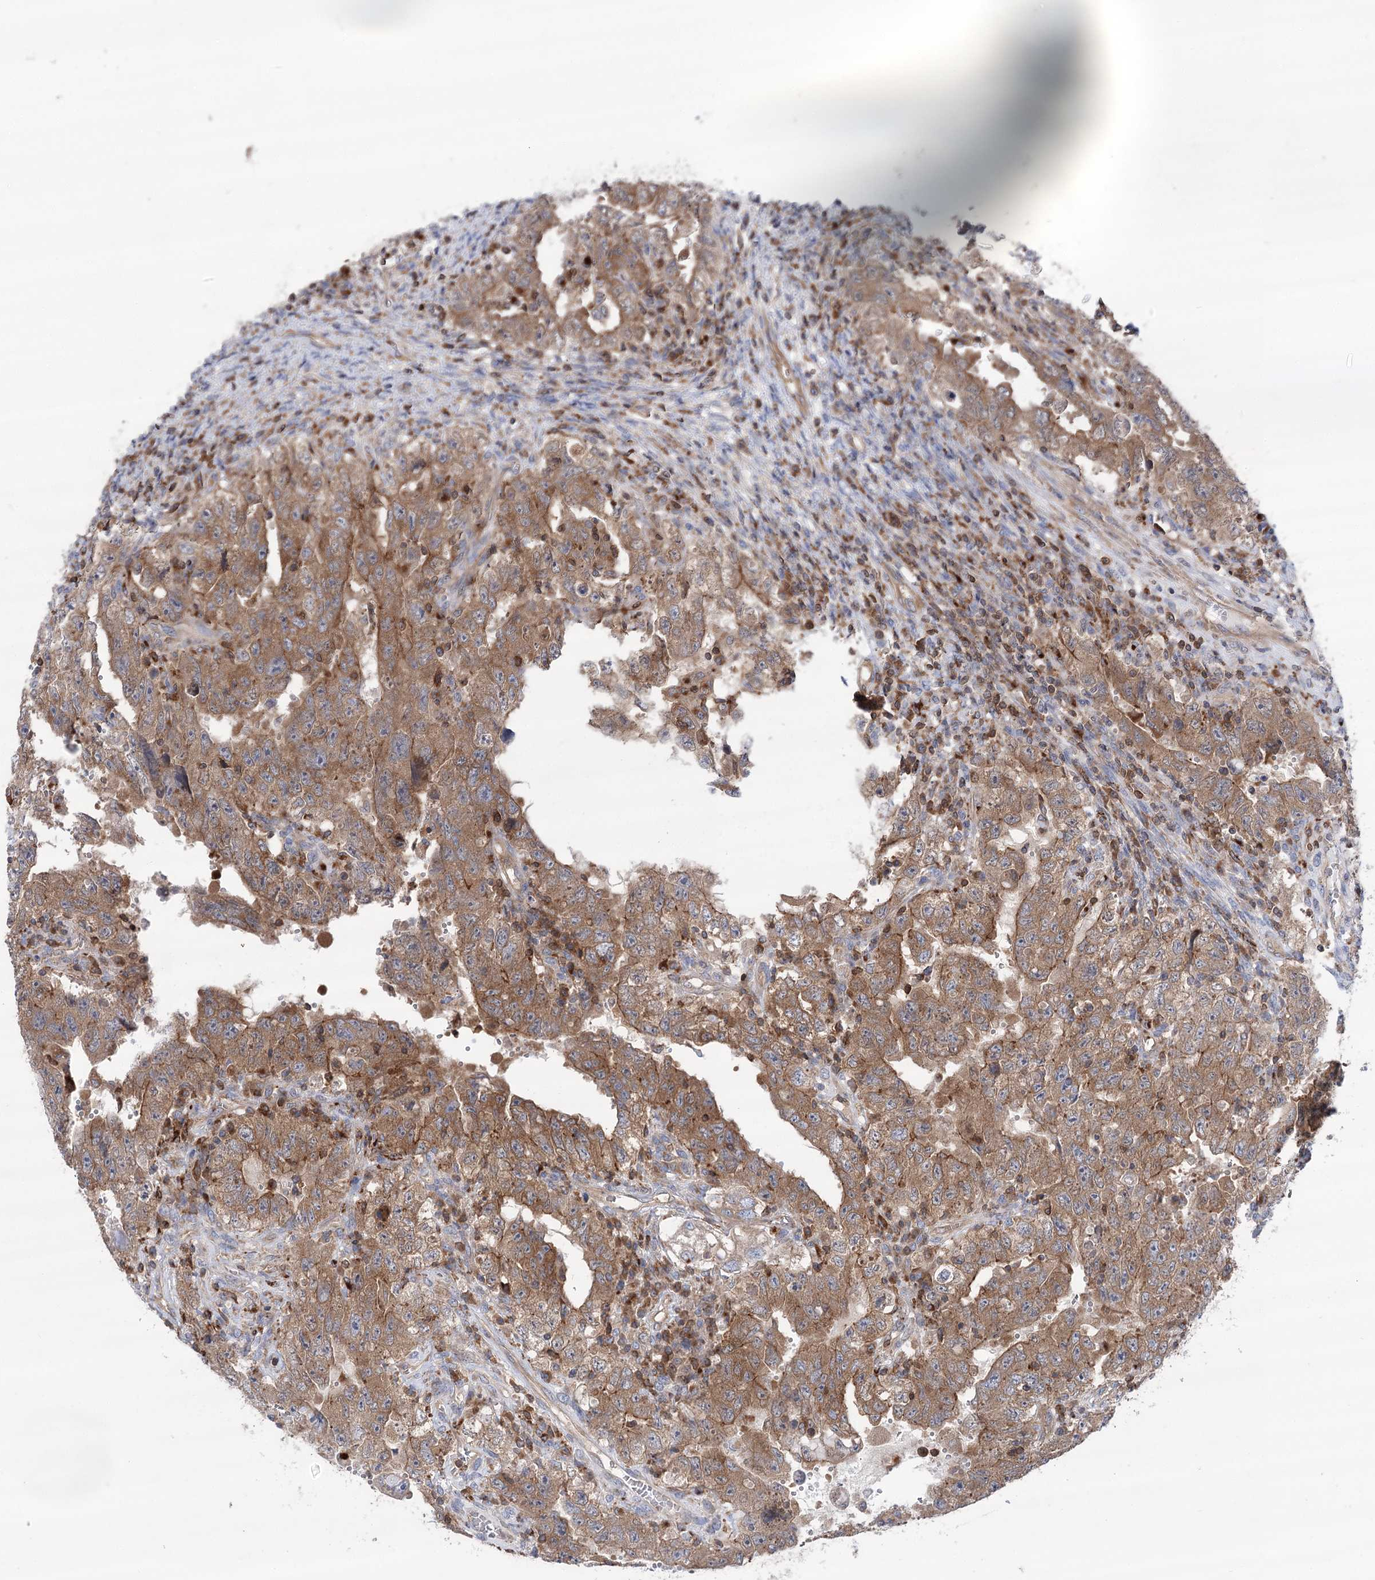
{"staining": {"intensity": "moderate", "quantity": ">75%", "location": "cytoplasmic/membranous"}, "tissue": "testis cancer", "cell_type": "Tumor cells", "image_type": "cancer", "snomed": [{"axis": "morphology", "description": "Carcinoma, Embryonal, NOS"}, {"axis": "topography", "description": "Testis"}], "caption": "Testis cancer (embryonal carcinoma) stained with IHC demonstrates moderate cytoplasmic/membranous expression in about >75% of tumor cells.", "gene": "VPS37B", "patient": {"sex": "male", "age": 26}}